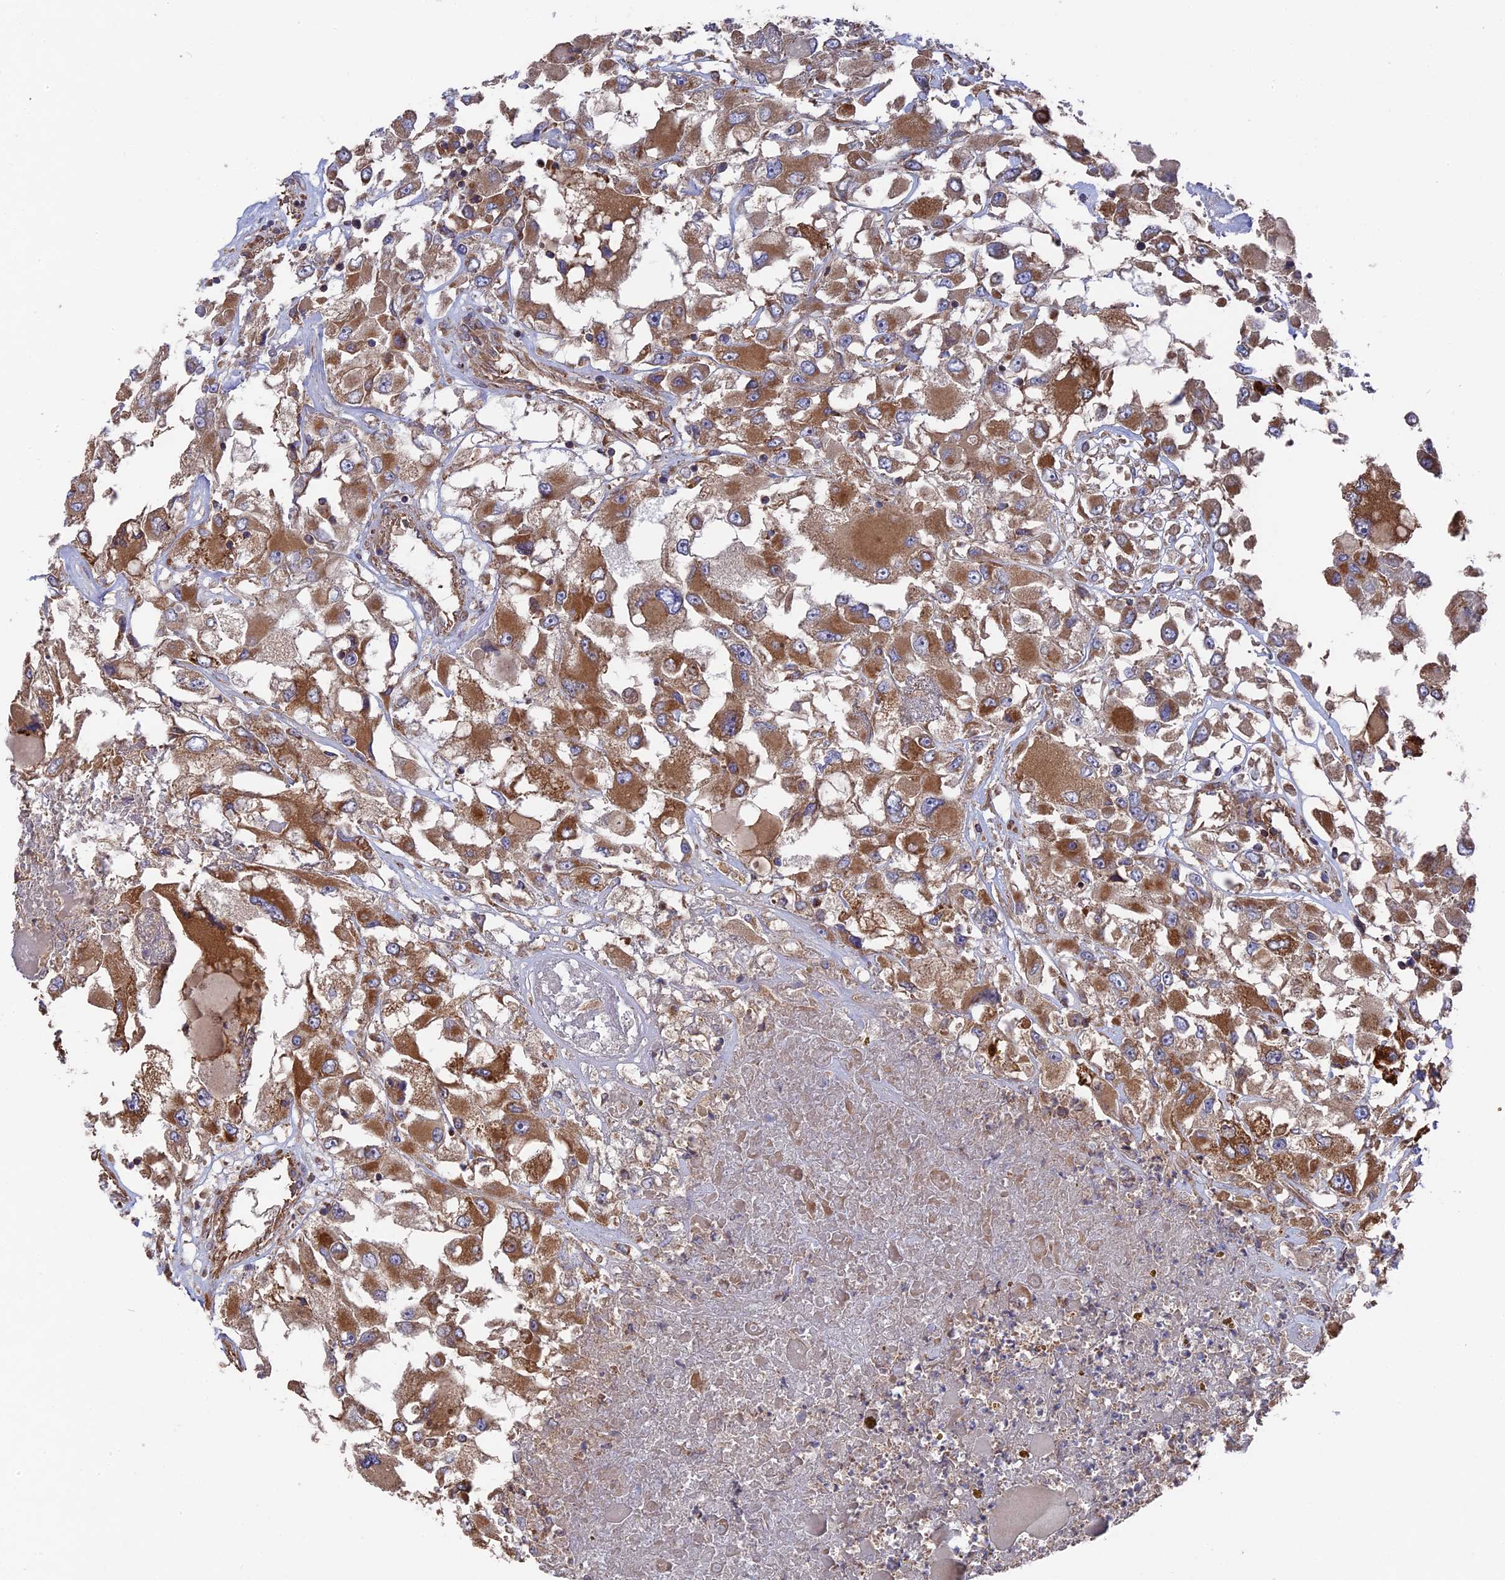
{"staining": {"intensity": "moderate", "quantity": ">75%", "location": "cytoplasmic/membranous"}, "tissue": "renal cancer", "cell_type": "Tumor cells", "image_type": "cancer", "snomed": [{"axis": "morphology", "description": "Adenocarcinoma, NOS"}, {"axis": "topography", "description": "Kidney"}], "caption": "DAB immunohistochemical staining of renal adenocarcinoma demonstrates moderate cytoplasmic/membranous protein positivity in about >75% of tumor cells. (Stains: DAB (3,3'-diaminobenzidine) in brown, nuclei in blue, Microscopy: brightfield microscopy at high magnification).", "gene": "TELO2", "patient": {"sex": "female", "age": 52}}